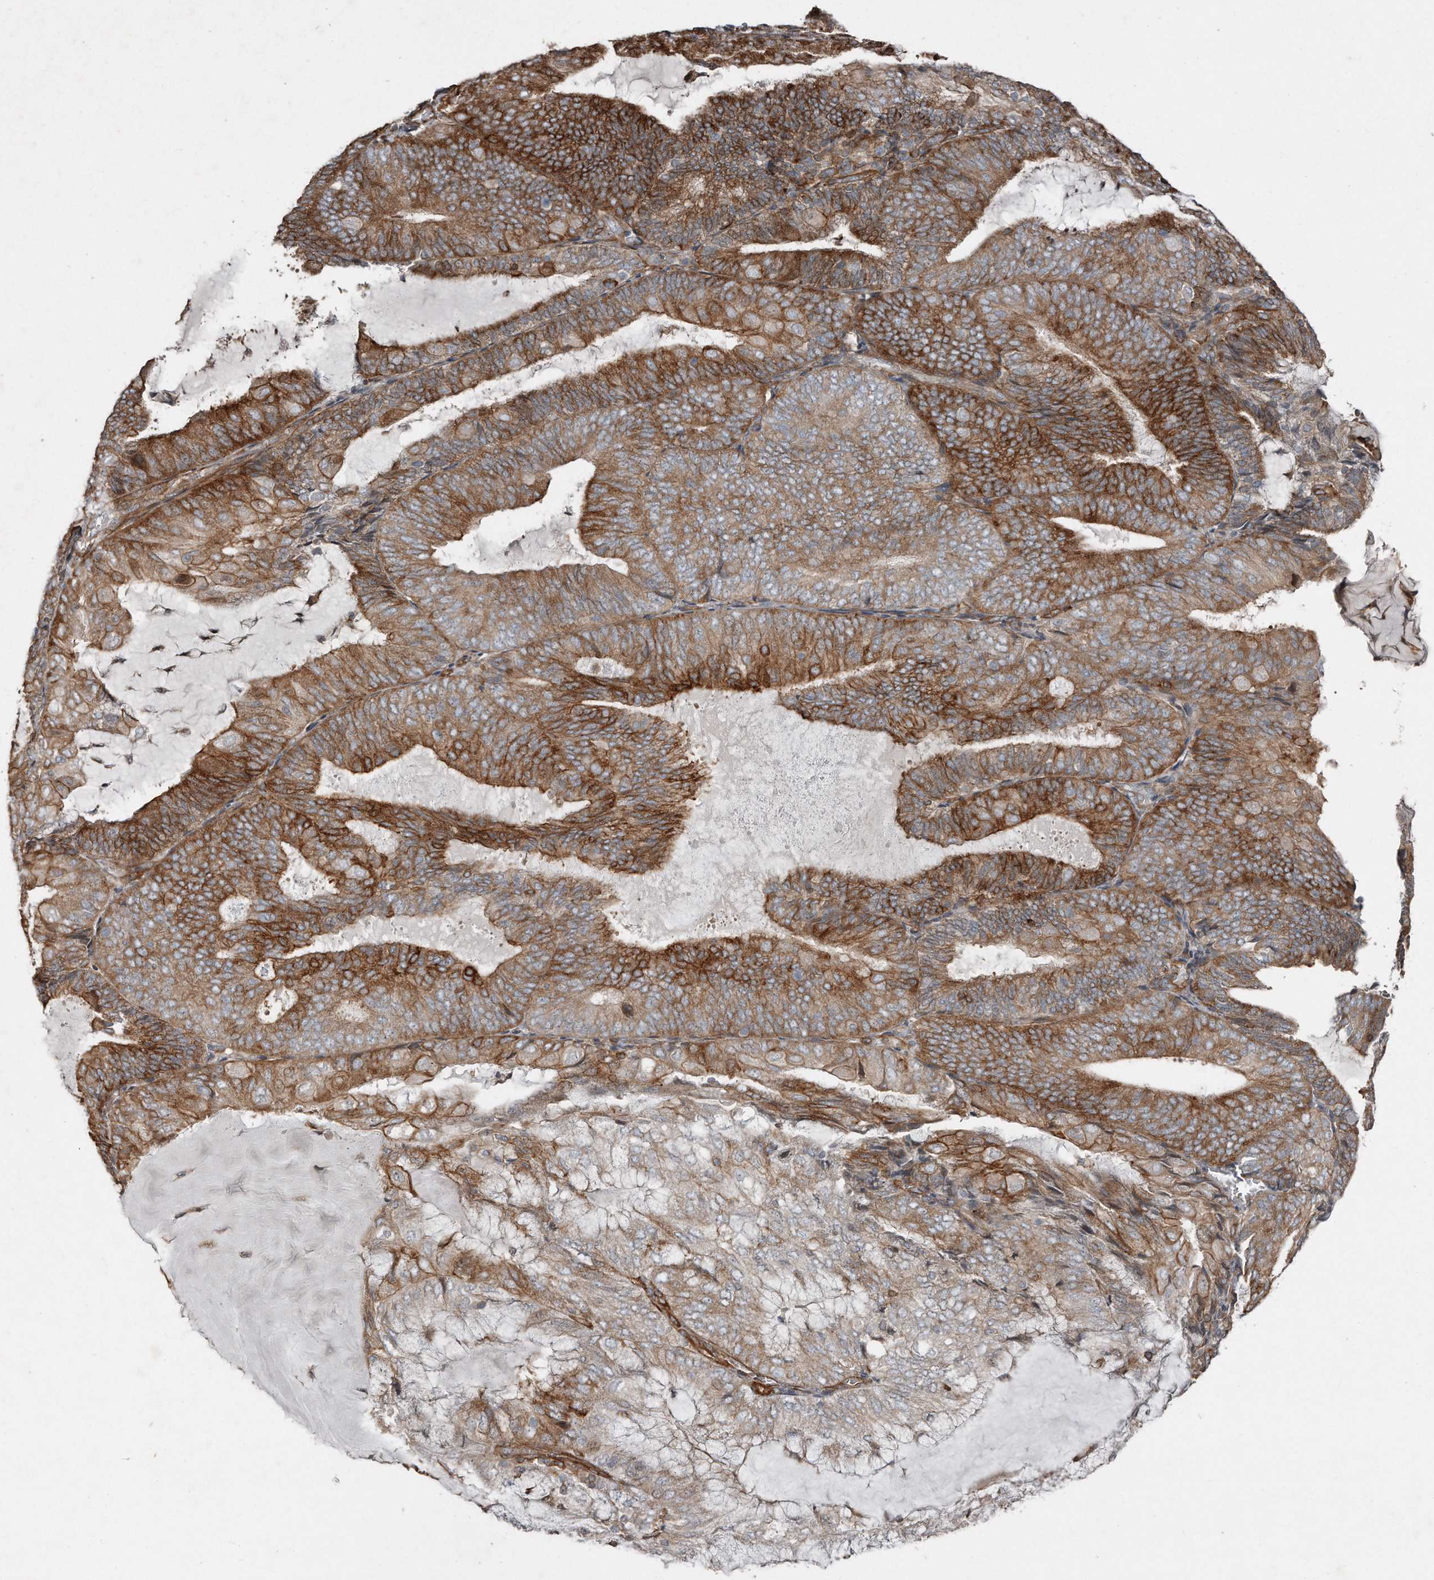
{"staining": {"intensity": "strong", "quantity": ">75%", "location": "cytoplasmic/membranous"}, "tissue": "endometrial cancer", "cell_type": "Tumor cells", "image_type": "cancer", "snomed": [{"axis": "morphology", "description": "Adenocarcinoma, NOS"}, {"axis": "topography", "description": "Endometrium"}], "caption": "Endometrial cancer (adenocarcinoma) stained for a protein (brown) reveals strong cytoplasmic/membranous positive expression in approximately >75% of tumor cells.", "gene": "SNAP47", "patient": {"sex": "female", "age": 81}}